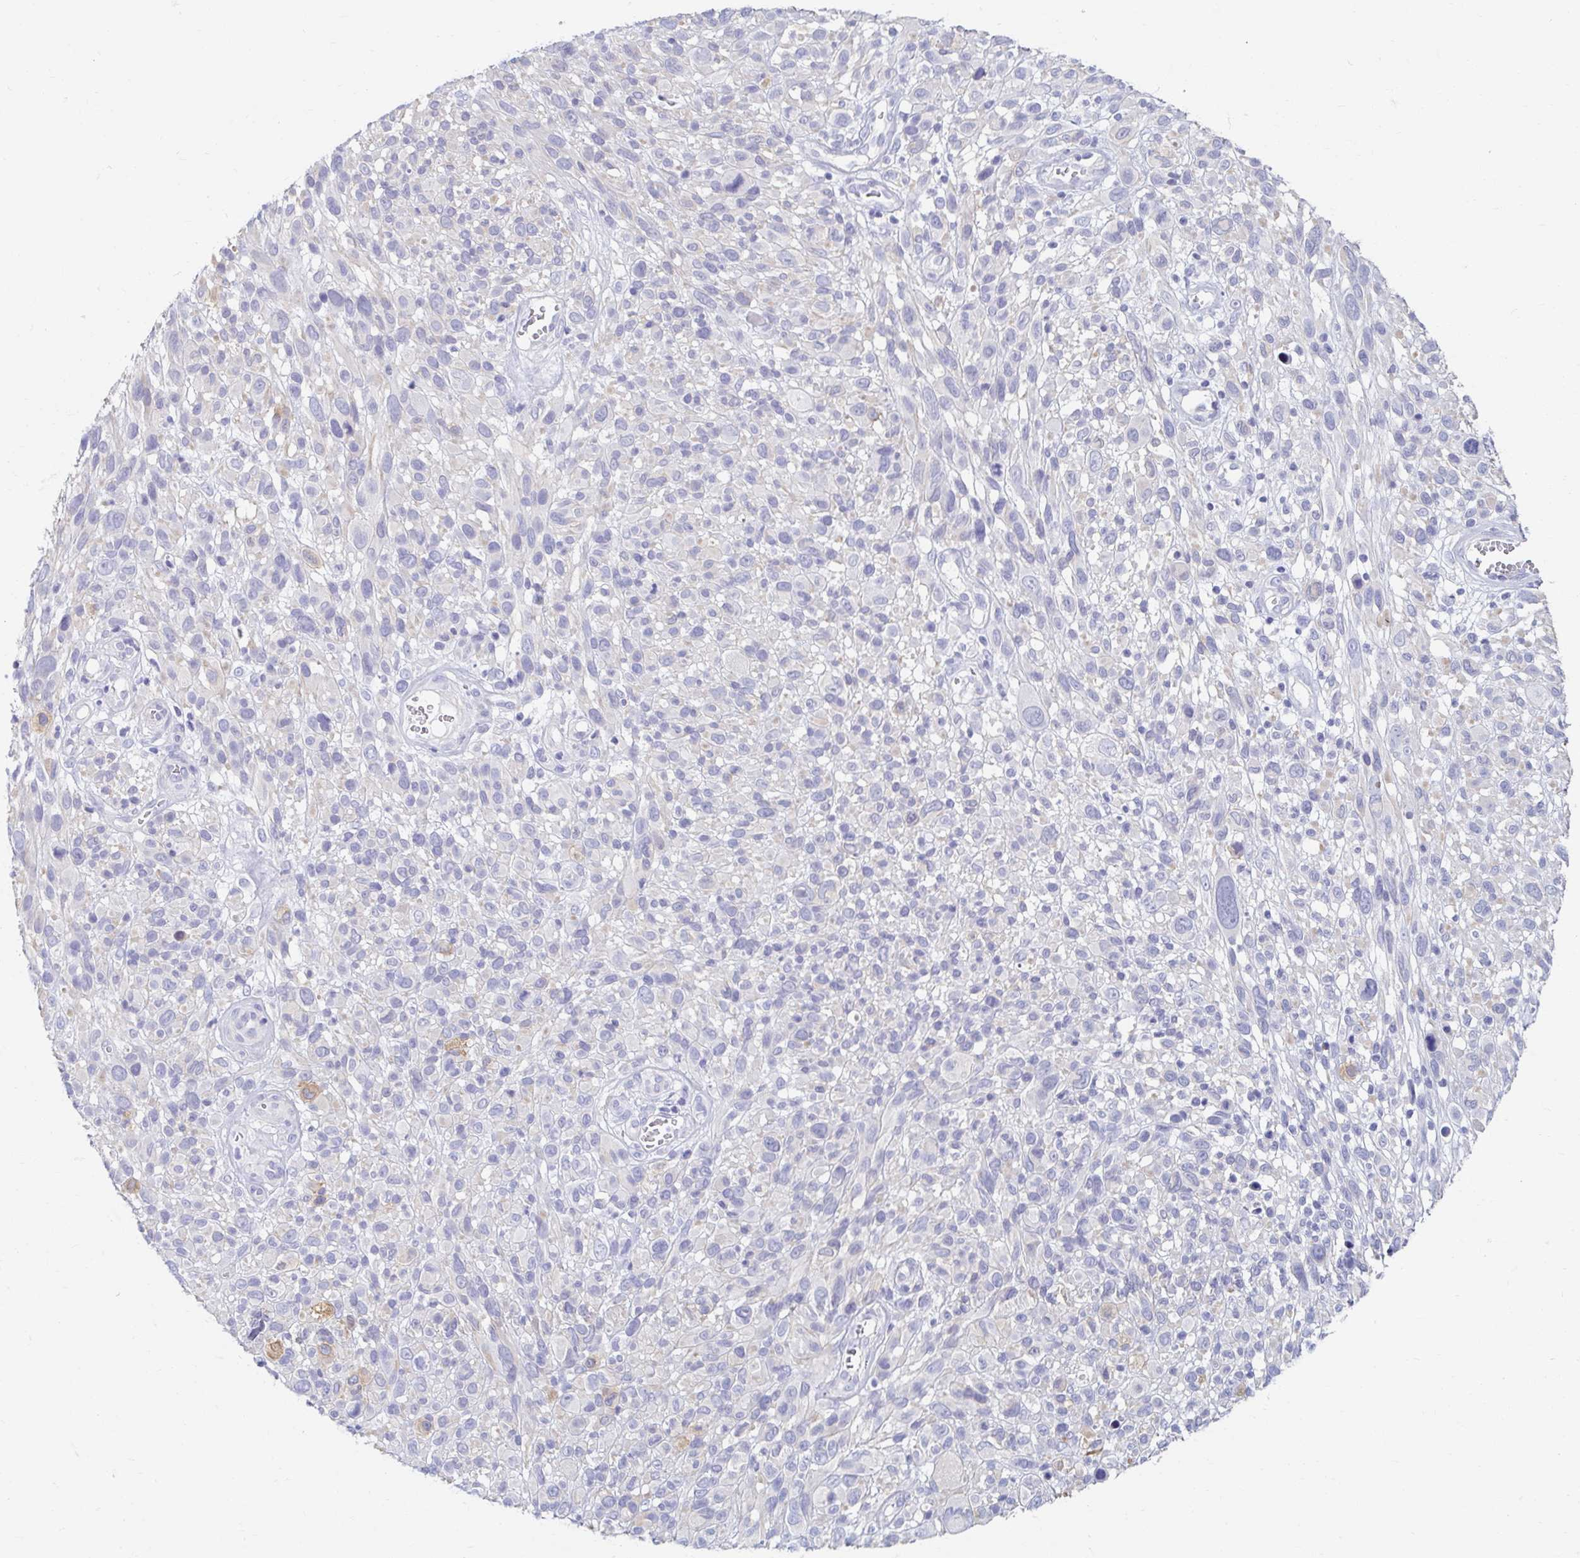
{"staining": {"intensity": "negative", "quantity": "none", "location": "none"}, "tissue": "melanoma", "cell_type": "Tumor cells", "image_type": "cancer", "snomed": [{"axis": "morphology", "description": "Malignant melanoma, NOS"}, {"axis": "topography", "description": "Skin"}], "caption": "DAB immunohistochemical staining of human malignant melanoma exhibits no significant staining in tumor cells.", "gene": "MYLK2", "patient": {"sex": "male", "age": 68}}